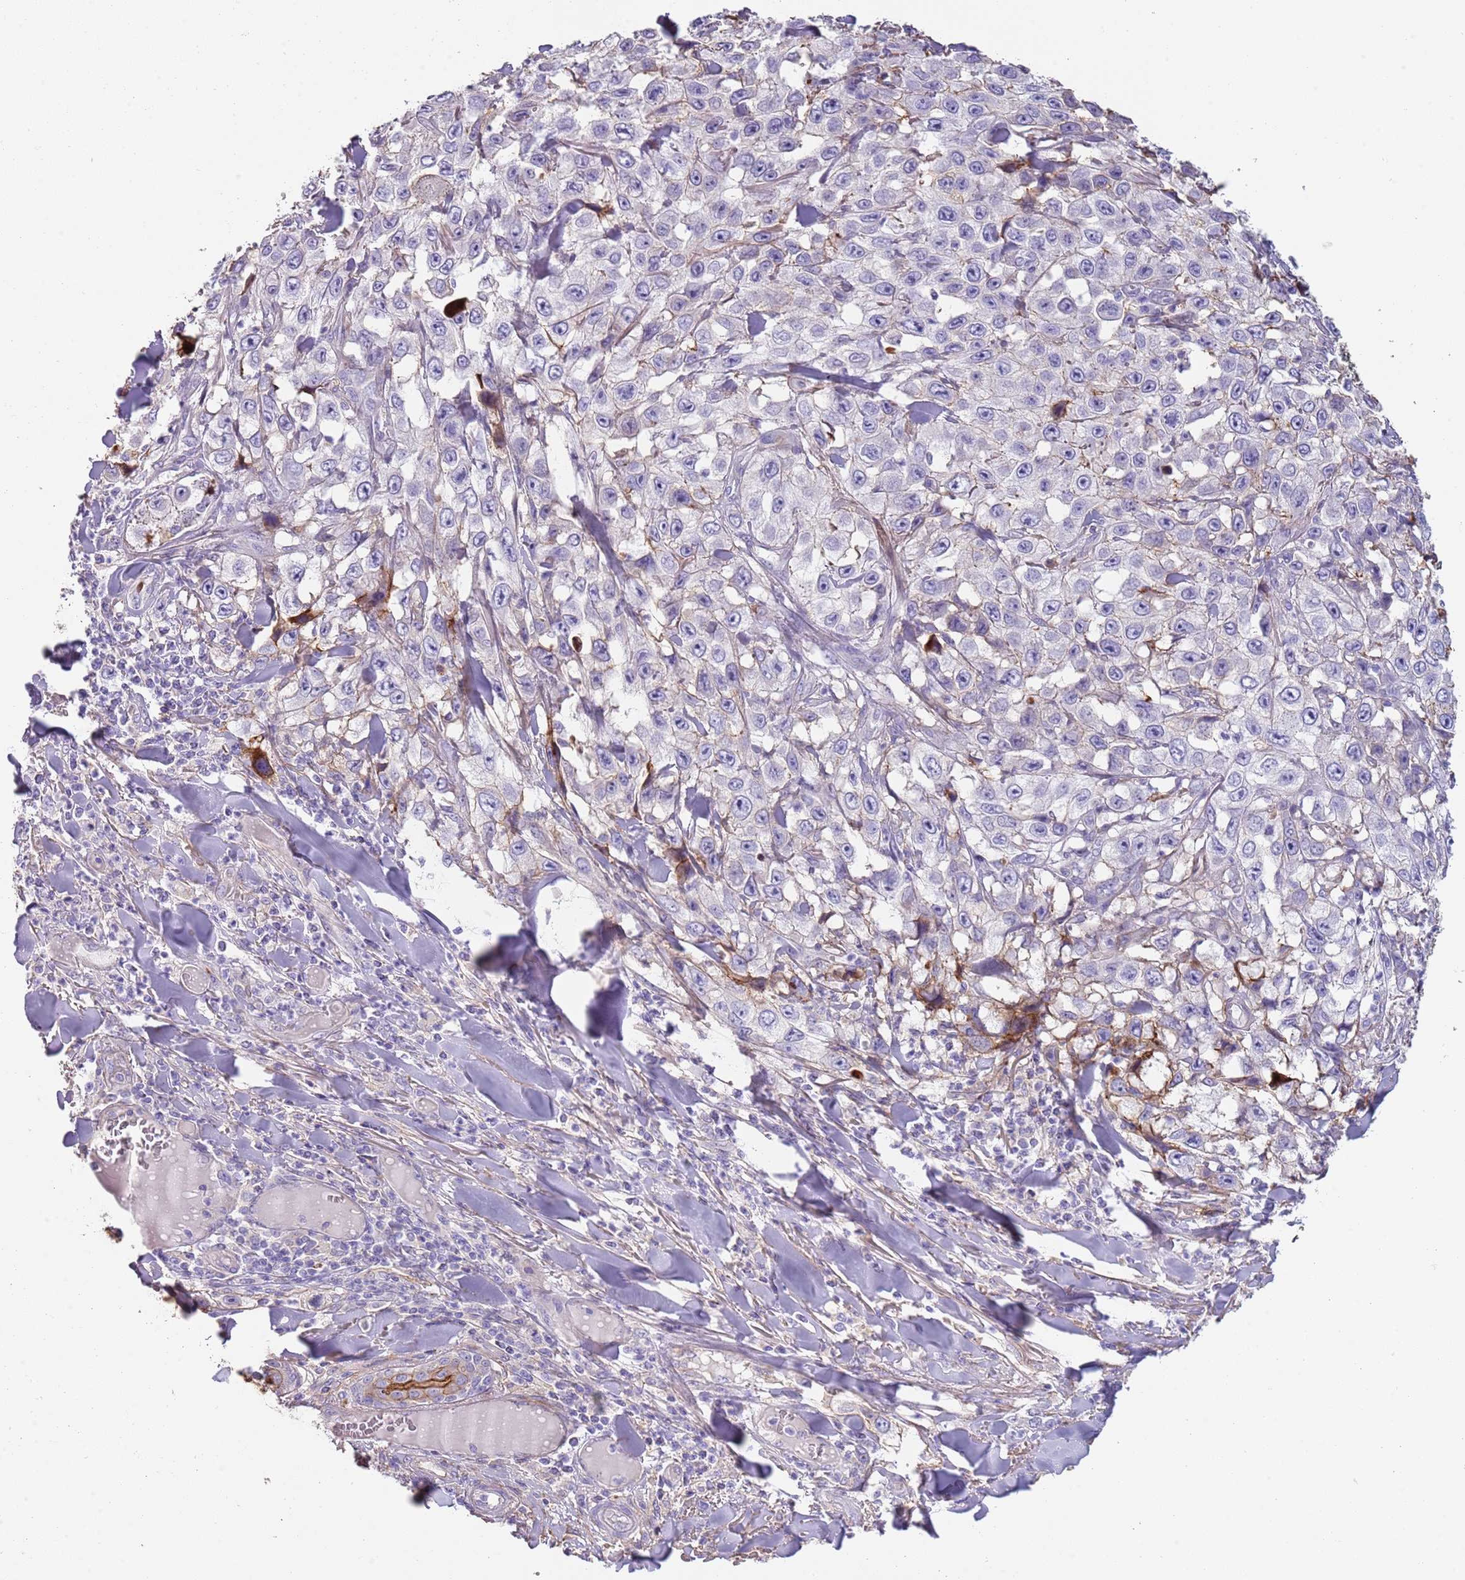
{"staining": {"intensity": "negative", "quantity": "none", "location": "none"}, "tissue": "skin cancer", "cell_type": "Tumor cells", "image_type": "cancer", "snomed": [{"axis": "morphology", "description": "Squamous cell carcinoma, NOS"}, {"axis": "topography", "description": "Skin"}], "caption": "Immunohistochemistry (IHC) image of human skin cancer (squamous cell carcinoma) stained for a protein (brown), which shows no expression in tumor cells.", "gene": "NBPF3", "patient": {"sex": "male", "age": 82}}